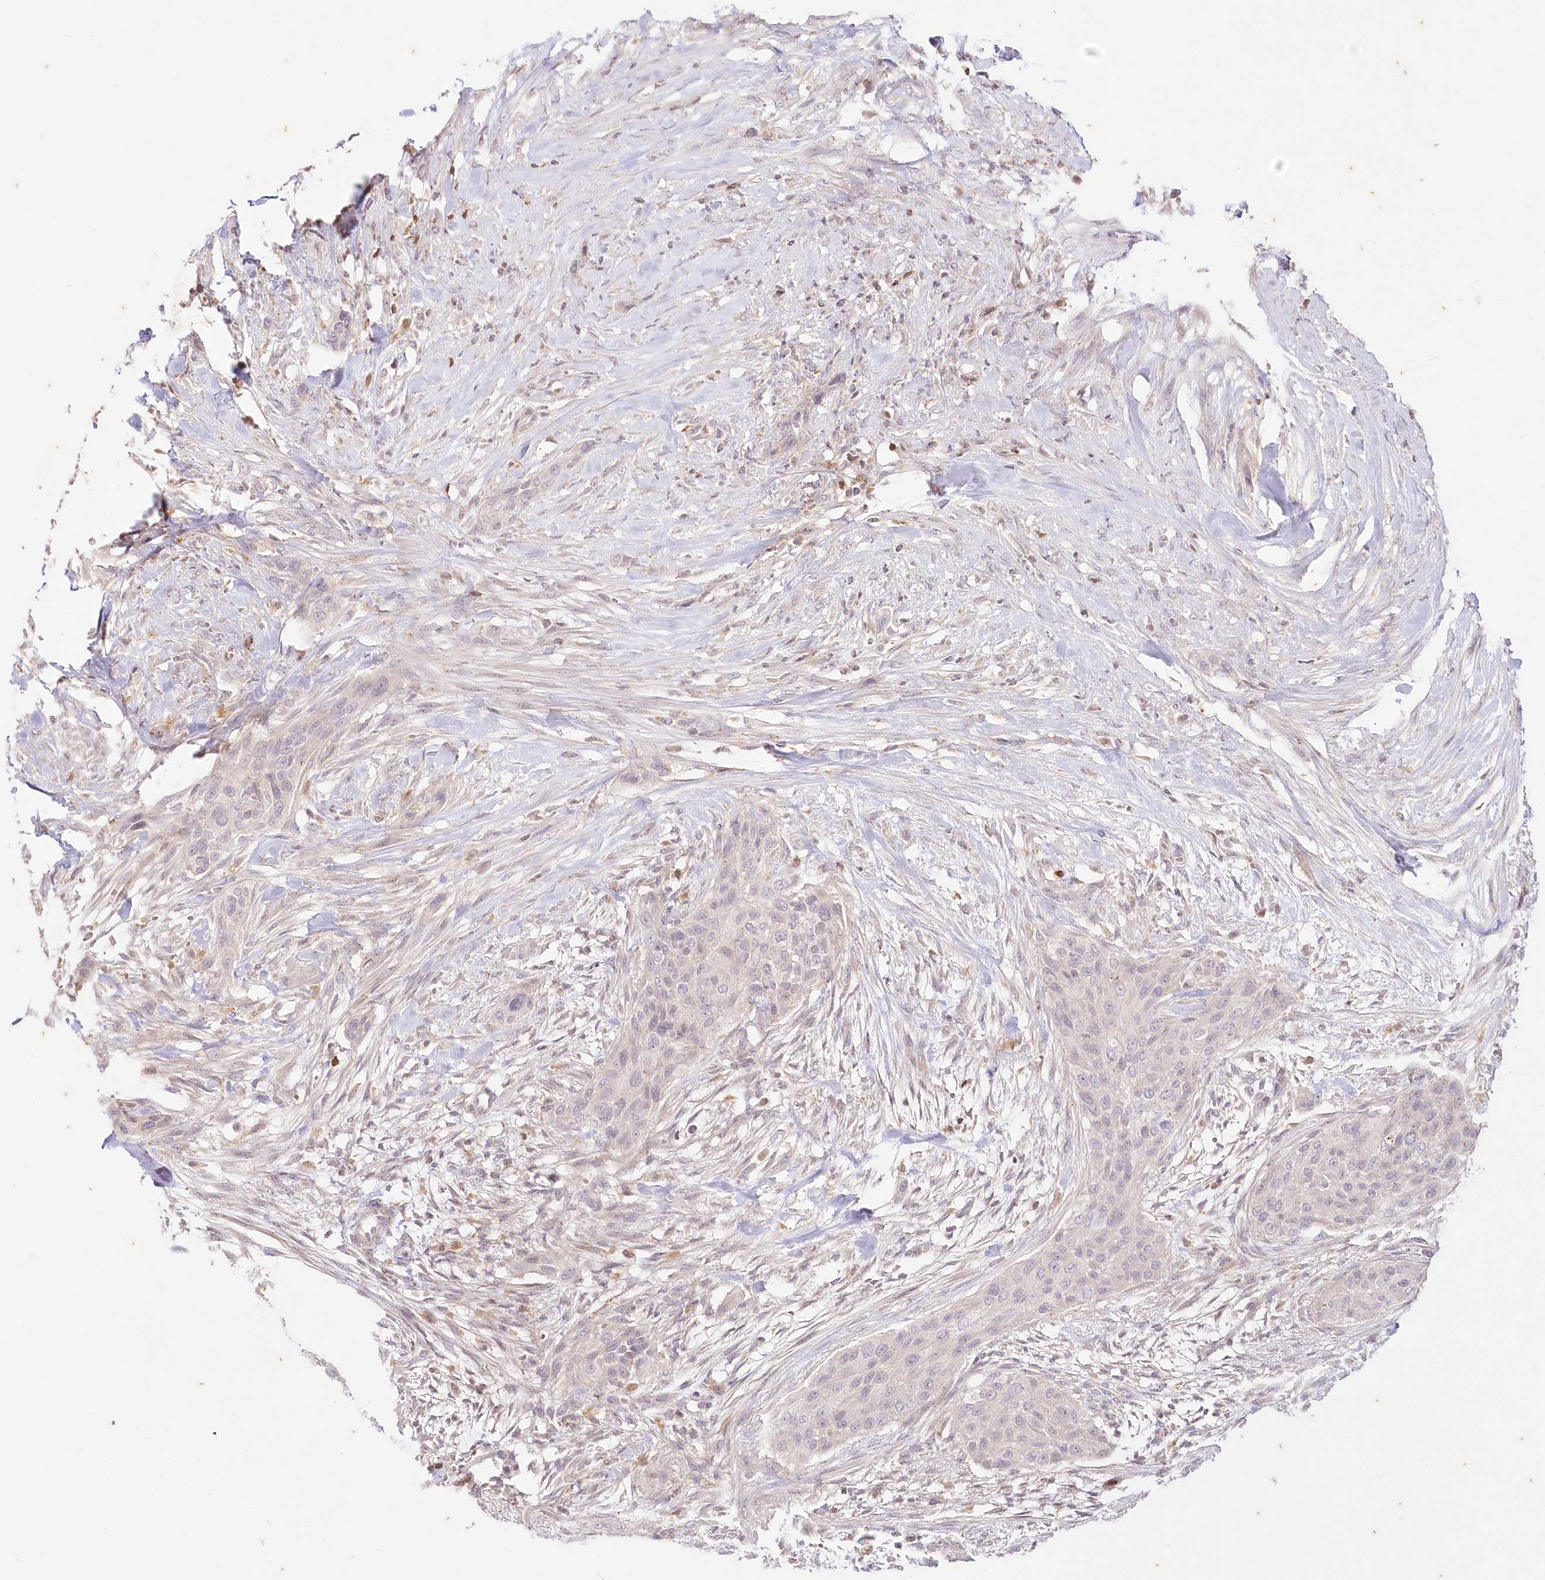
{"staining": {"intensity": "negative", "quantity": "none", "location": "none"}, "tissue": "urothelial cancer", "cell_type": "Tumor cells", "image_type": "cancer", "snomed": [{"axis": "morphology", "description": "Urothelial carcinoma, High grade"}, {"axis": "topography", "description": "Urinary bladder"}], "caption": "Human urothelial carcinoma (high-grade) stained for a protein using immunohistochemistry (IHC) exhibits no positivity in tumor cells.", "gene": "MTMR3", "patient": {"sex": "male", "age": 35}}